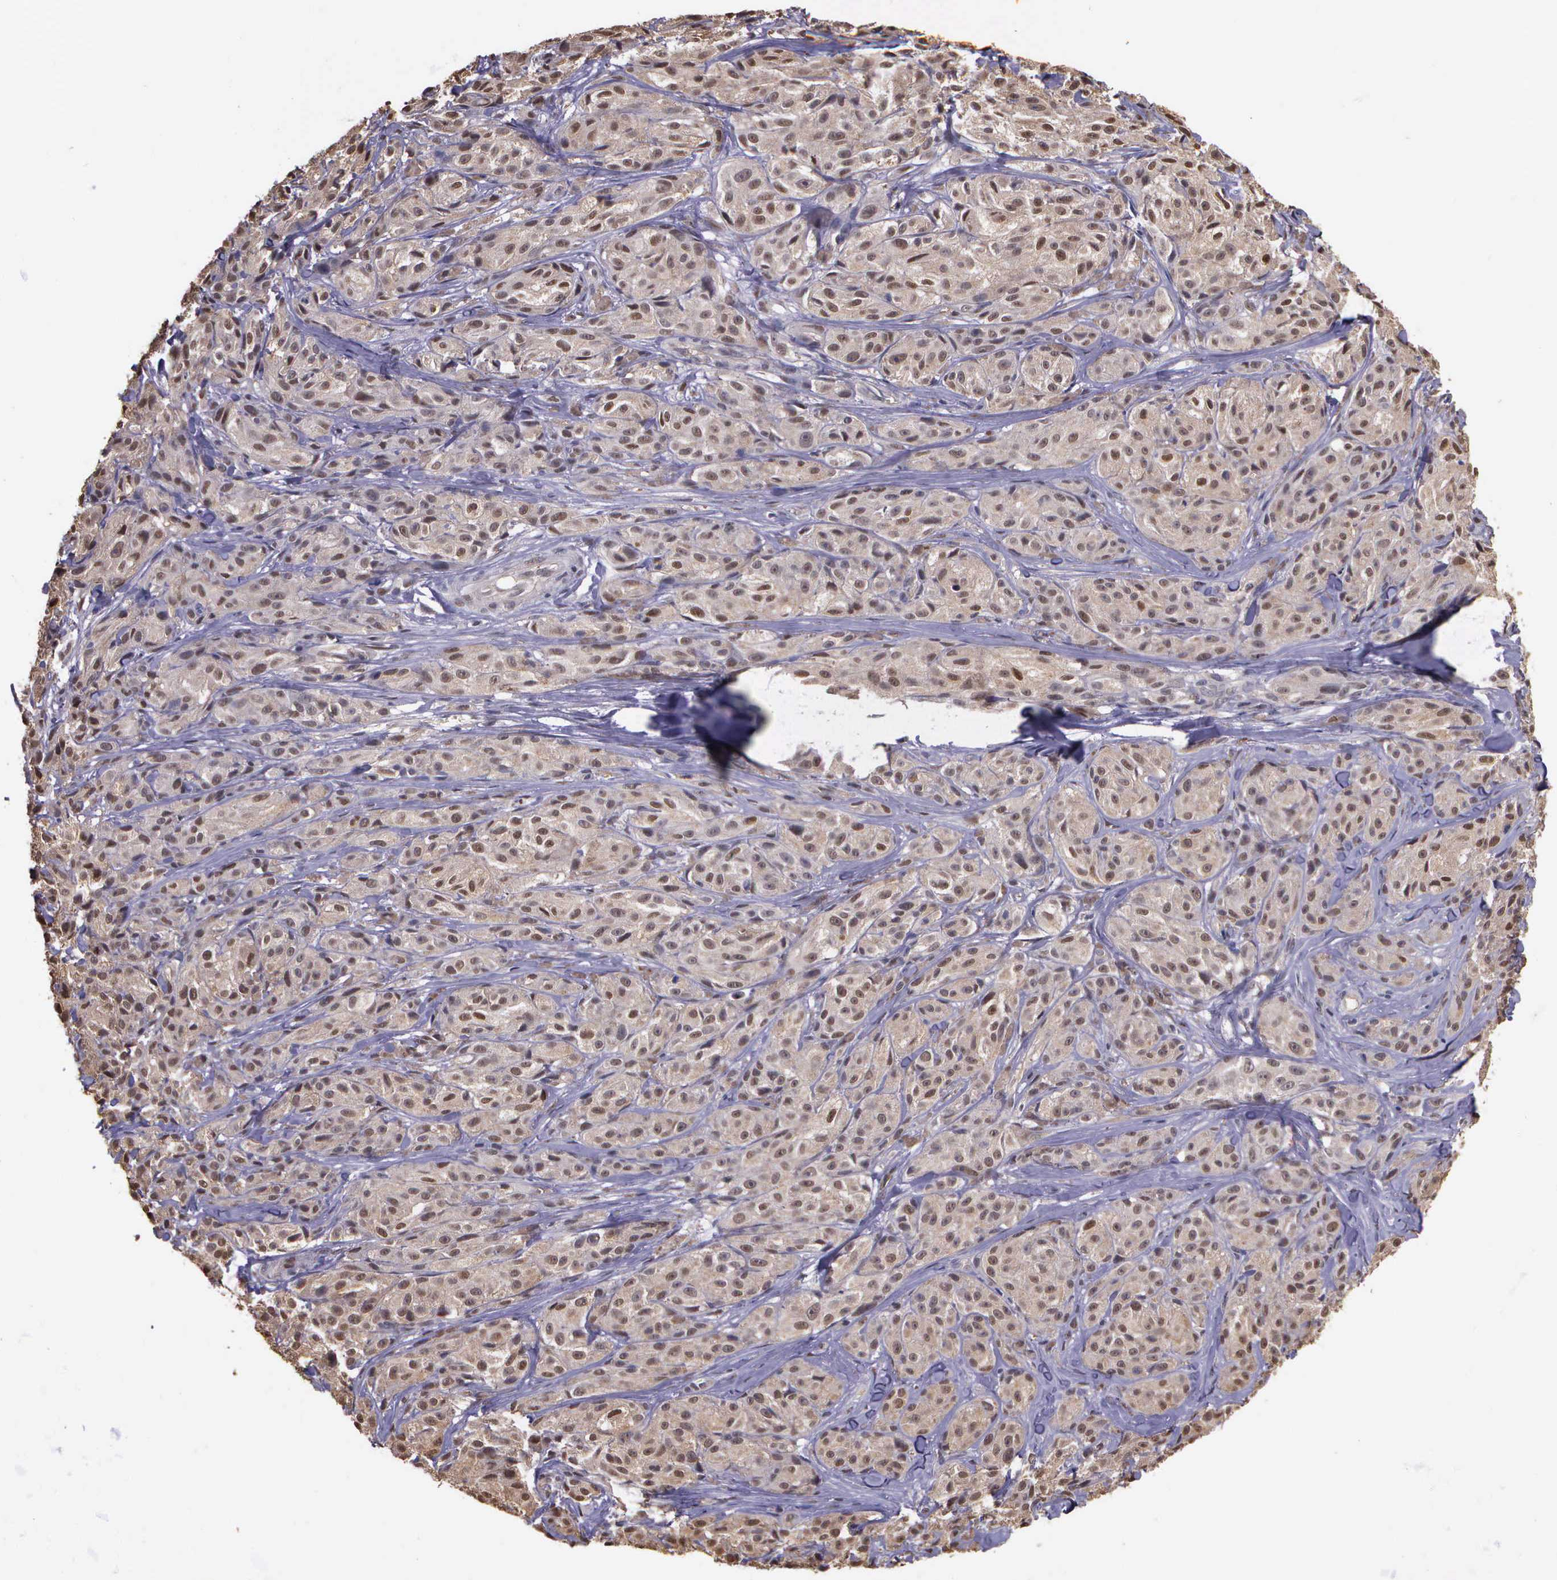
{"staining": {"intensity": "moderate", "quantity": ">75%", "location": "cytoplasmic/membranous,nuclear"}, "tissue": "melanoma", "cell_type": "Tumor cells", "image_type": "cancer", "snomed": [{"axis": "morphology", "description": "Malignant melanoma, NOS"}, {"axis": "topography", "description": "Skin"}], "caption": "Protein staining of melanoma tissue demonstrates moderate cytoplasmic/membranous and nuclear expression in approximately >75% of tumor cells. The protein is shown in brown color, while the nuclei are stained blue.", "gene": "PSMC1", "patient": {"sex": "male", "age": 56}}